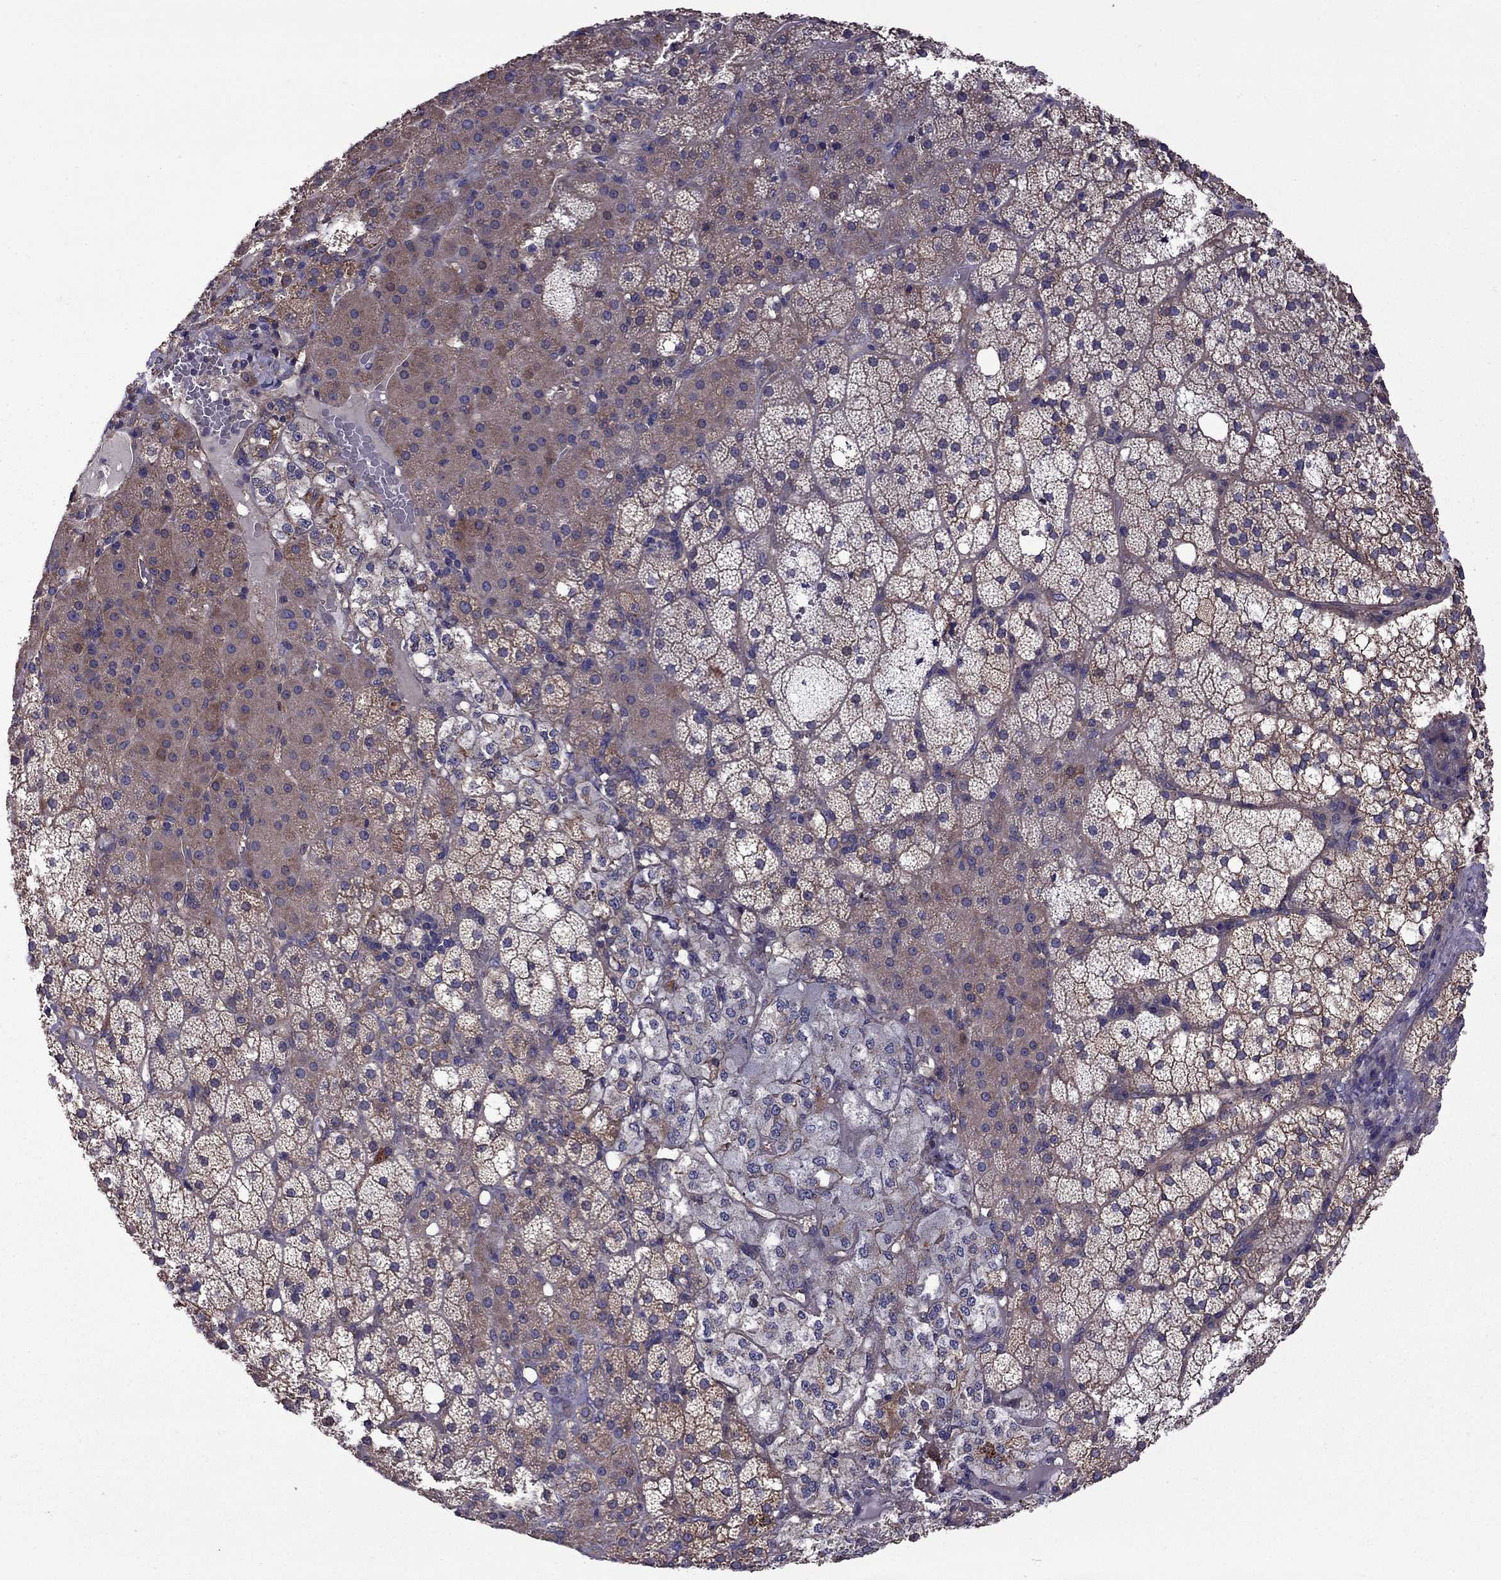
{"staining": {"intensity": "moderate", "quantity": ">75%", "location": "cytoplasmic/membranous"}, "tissue": "adrenal gland", "cell_type": "Glandular cells", "image_type": "normal", "snomed": [{"axis": "morphology", "description": "Normal tissue, NOS"}, {"axis": "topography", "description": "Adrenal gland"}], "caption": "The immunohistochemical stain shows moderate cytoplasmic/membranous staining in glandular cells of normal adrenal gland.", "gene": "ITGB1", "patient": {"sex": "male", "age": 53}}